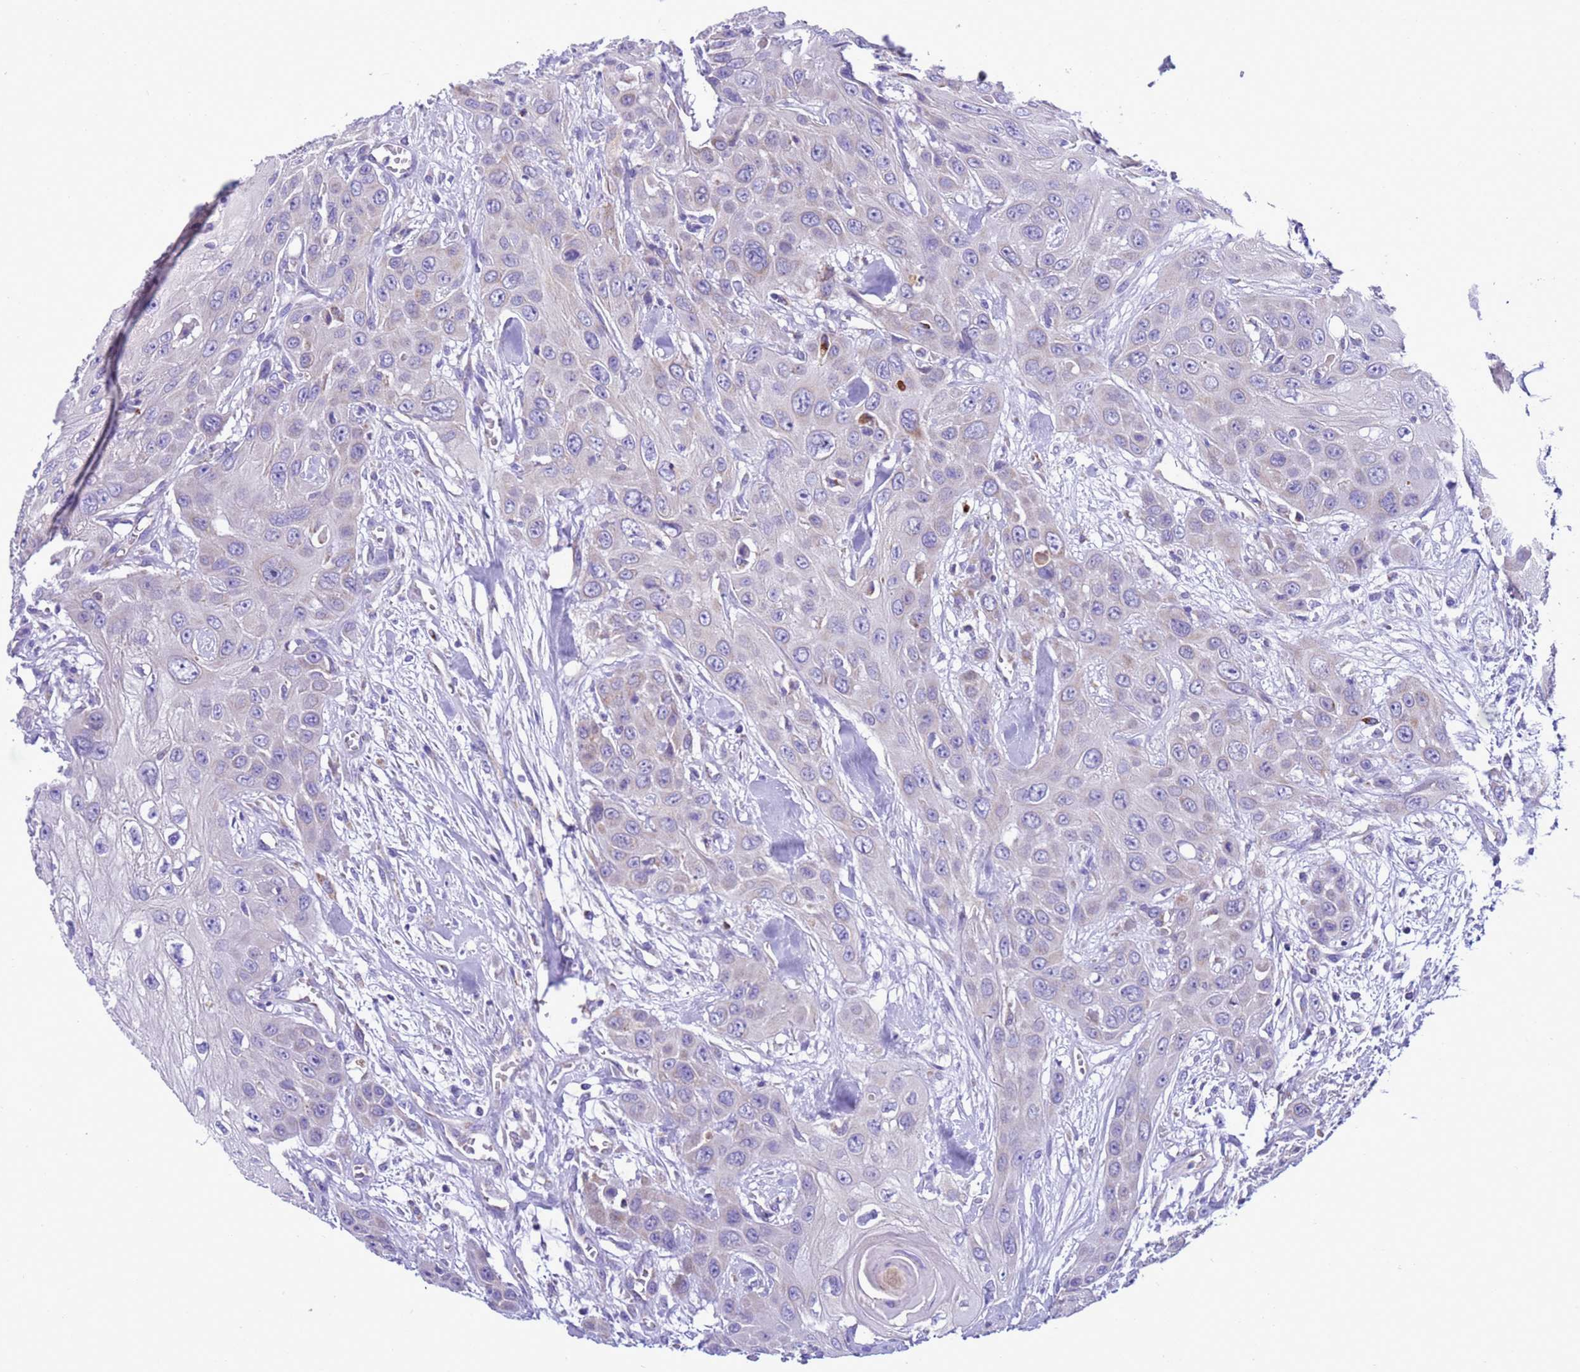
{"staining": {"intensity": "negative", "quantity": "none", "location": "none"}, "tissue": "head and neck cancer", "cell_type": "Tumor cells", "image_type": "cancer", "snomed": [{"axis": "morphology", "description": "Squamous cell carcinoma, NOS"}, {"axis": "topography", "description": "Head-Neck"}], "caption": "High magnification brightfield microscopy of head and neck cancer stained with DAB (brown) and counterstained with hematoxylin (blue): tumor cells show no significant positivity.", "gene": "CCDC191", "patient": {"sex": "male", "age": 81}}